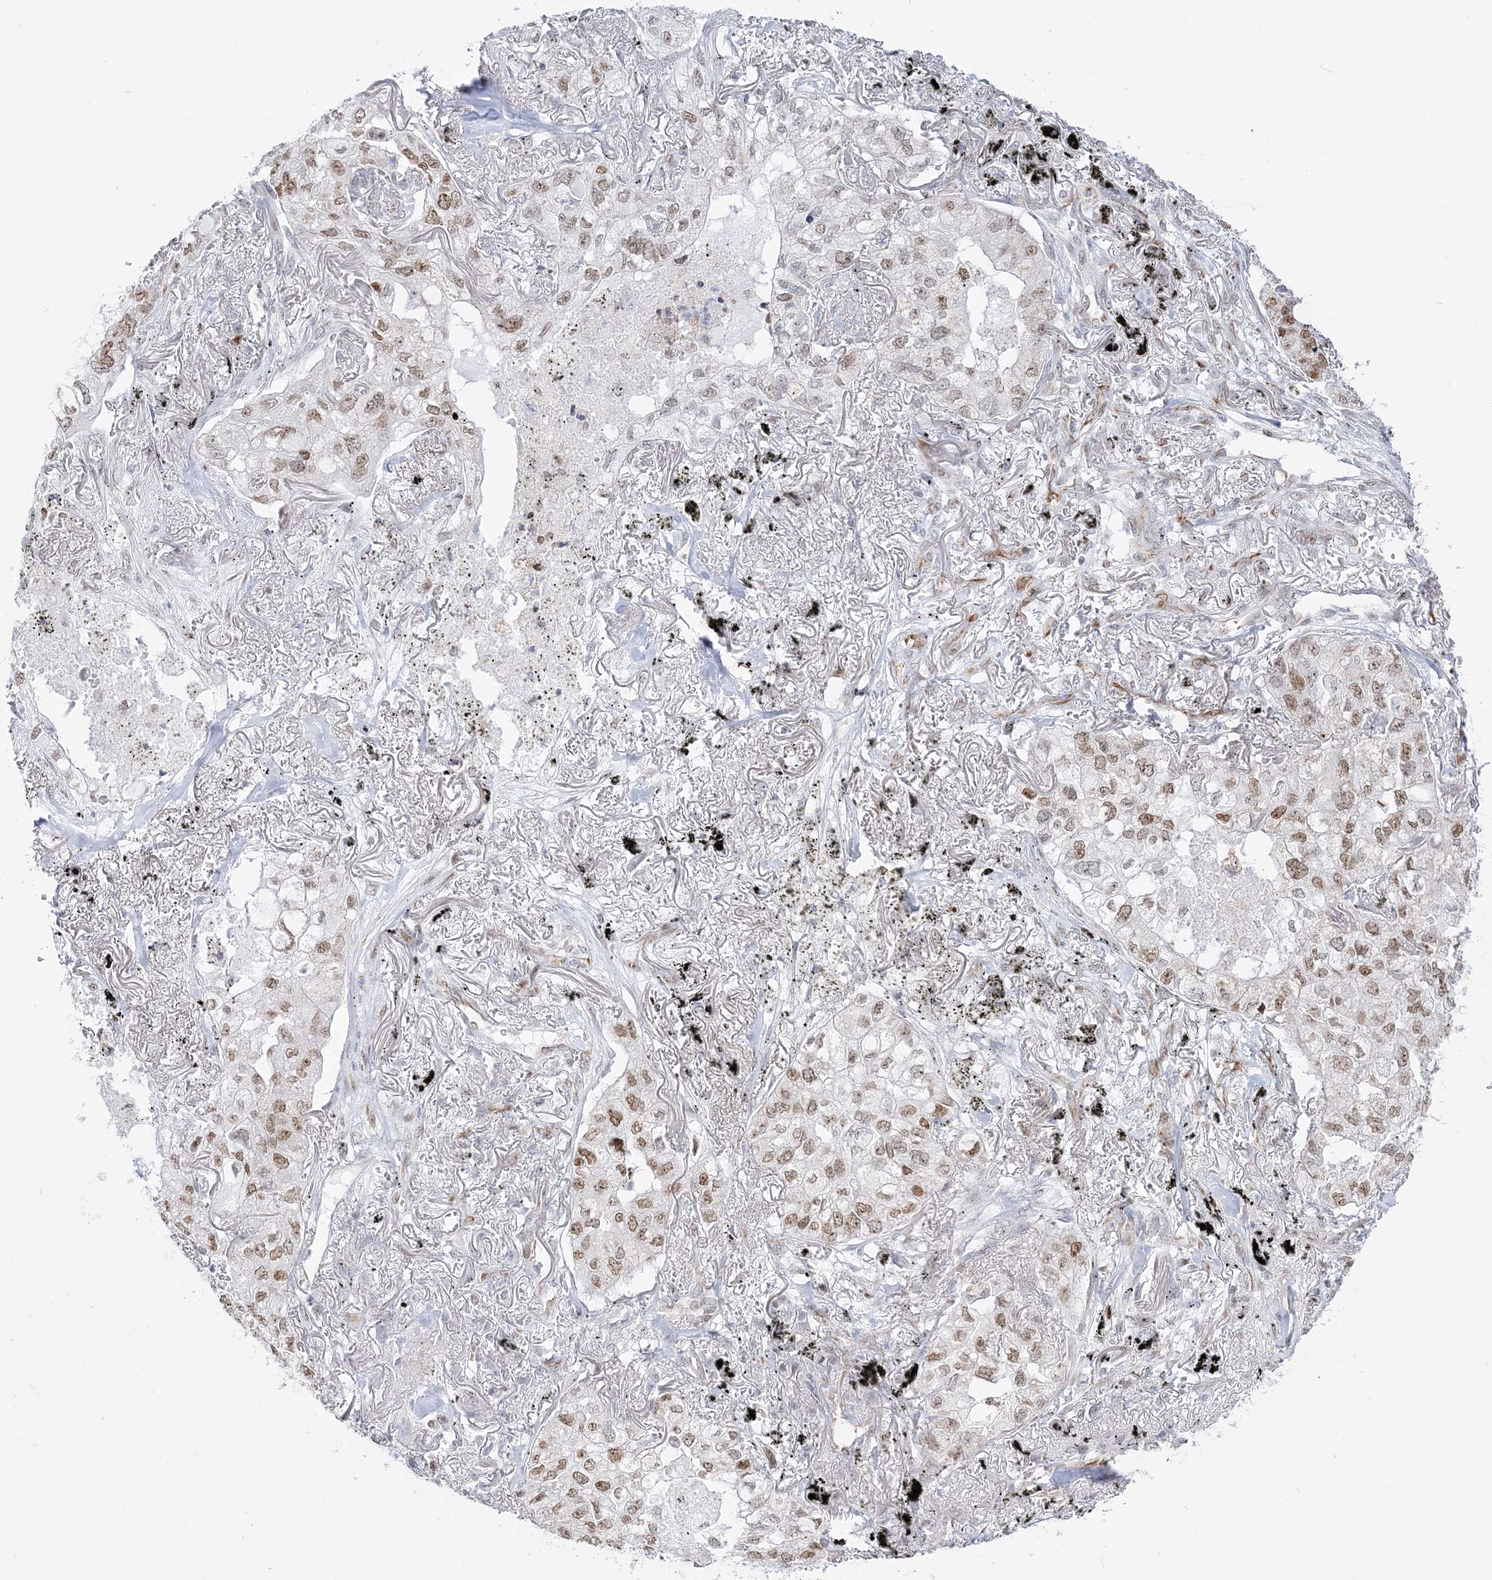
{"staining": {"intensity": "moderate", "quantity": ">75%", "location": "nuclear"}, "tissue": "lung cancer", "cell_type": "Tumor cells", "image_type": "cancer", "snomed": [{"axis": "morphology", "description": "Adenocarcinoma, NOS"}, {"axis": "topography", "description": "Lung"}], "caption": "Lung cancer (adenocarcinoma) stained with DAB immunohistochemistry exhibits medium levels of moderate nuclear expression in approximately >75% of tumor cells. (DAB (3,3'-diaminobenzidine) IHC with brightfield microscopy, high magnification).", "gene": "DDX21", "patient": {"sex": "male", "age": 65}}